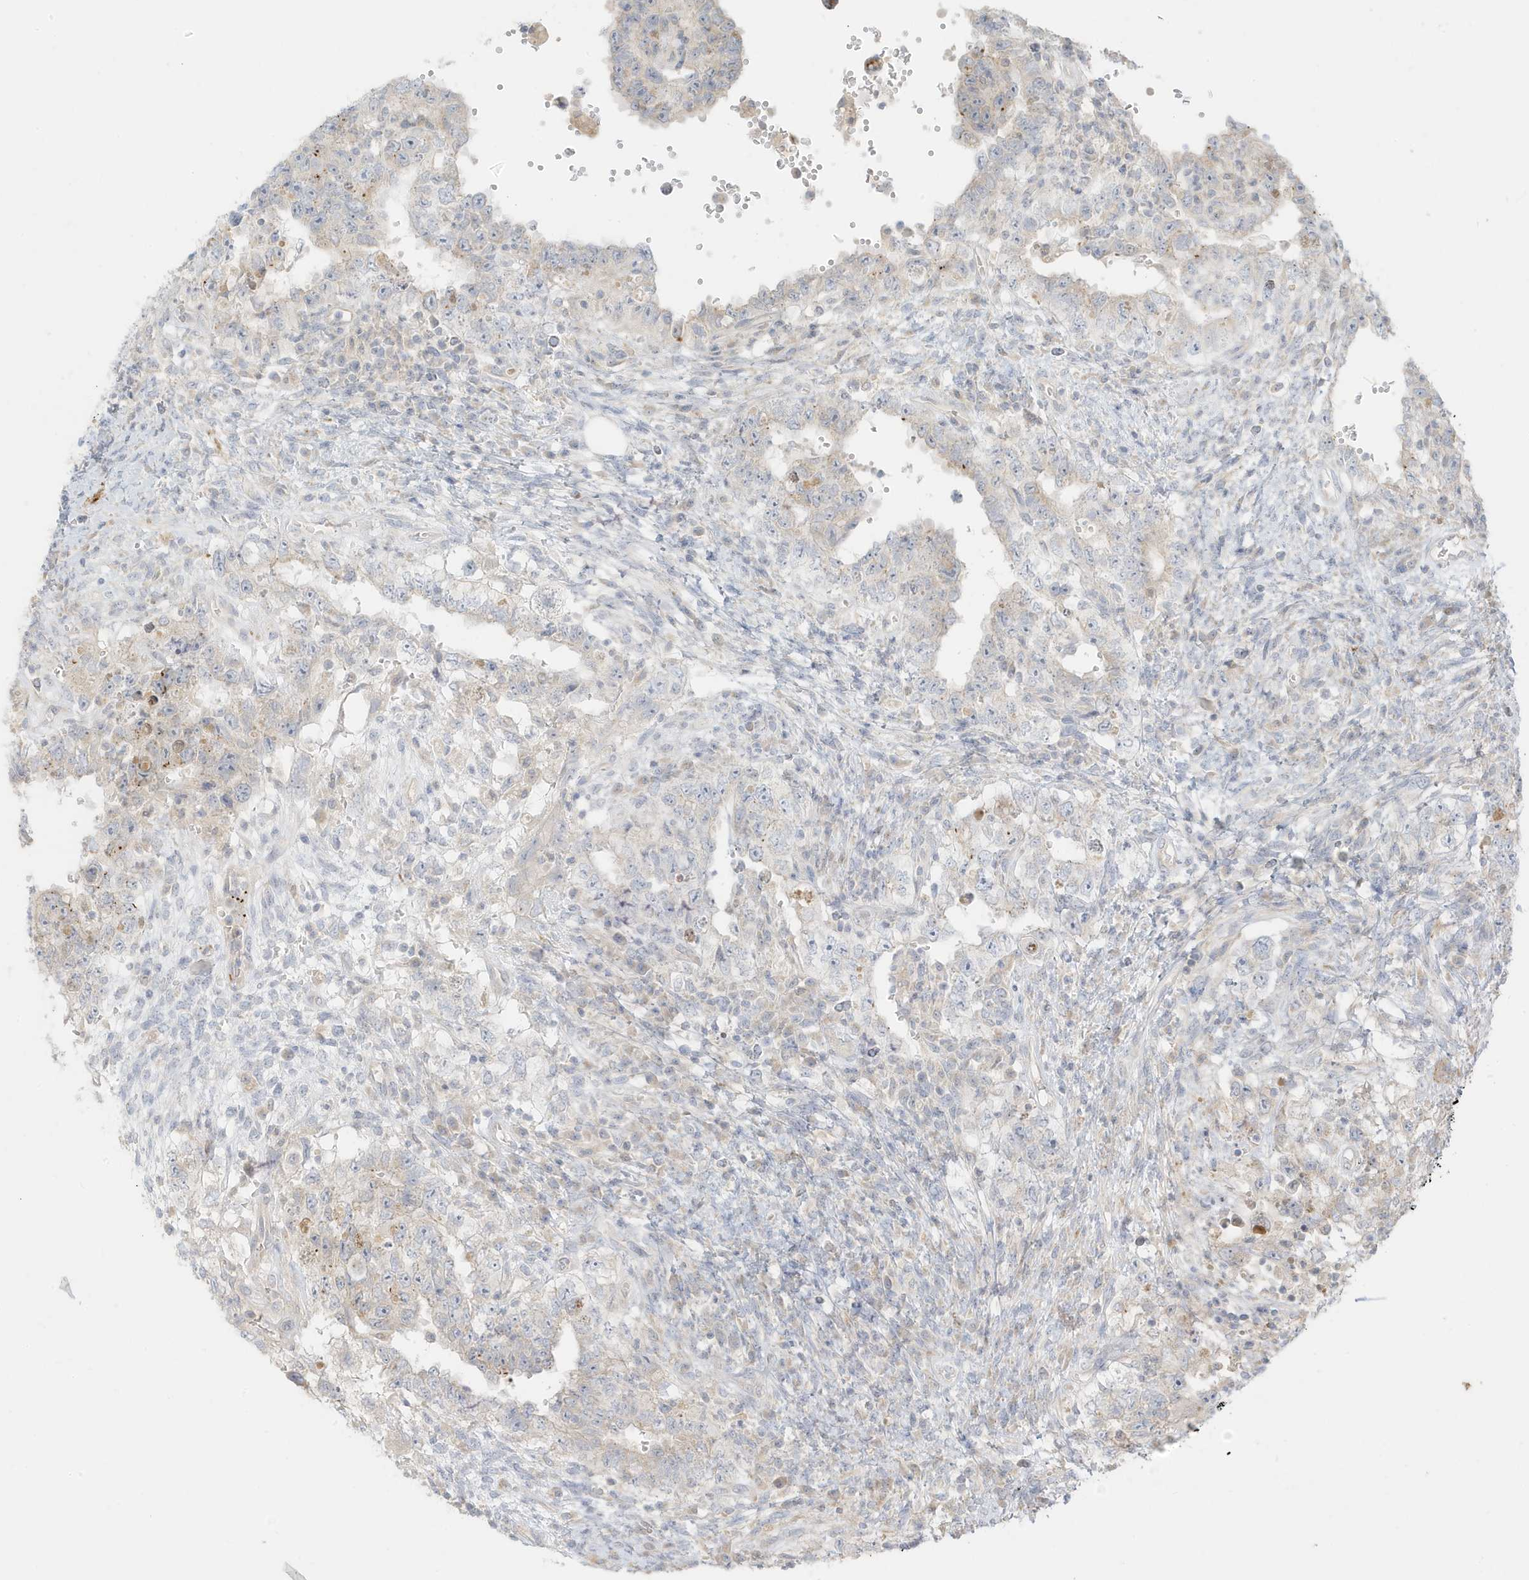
{"staining": {"intensity": "negative", "quantity": "none", "location": "none"}, "tissue": "testis cancer", "cell_type": "Tumor cells", "image_type": "cancer", "snomed": [{"axis": "morphology", "description": "Carcinoma, Embryonal, NOS"}, {"axis": "topography", "description": "Testis"}], "caption": "Human embryonal carcinoma (testis) stained for a protein using immunohistochemistry (IHC) demonstrates no expression in tumor cells.", "gene": "MCOLN1", "patient": {"sex": "male", "age": 26}}